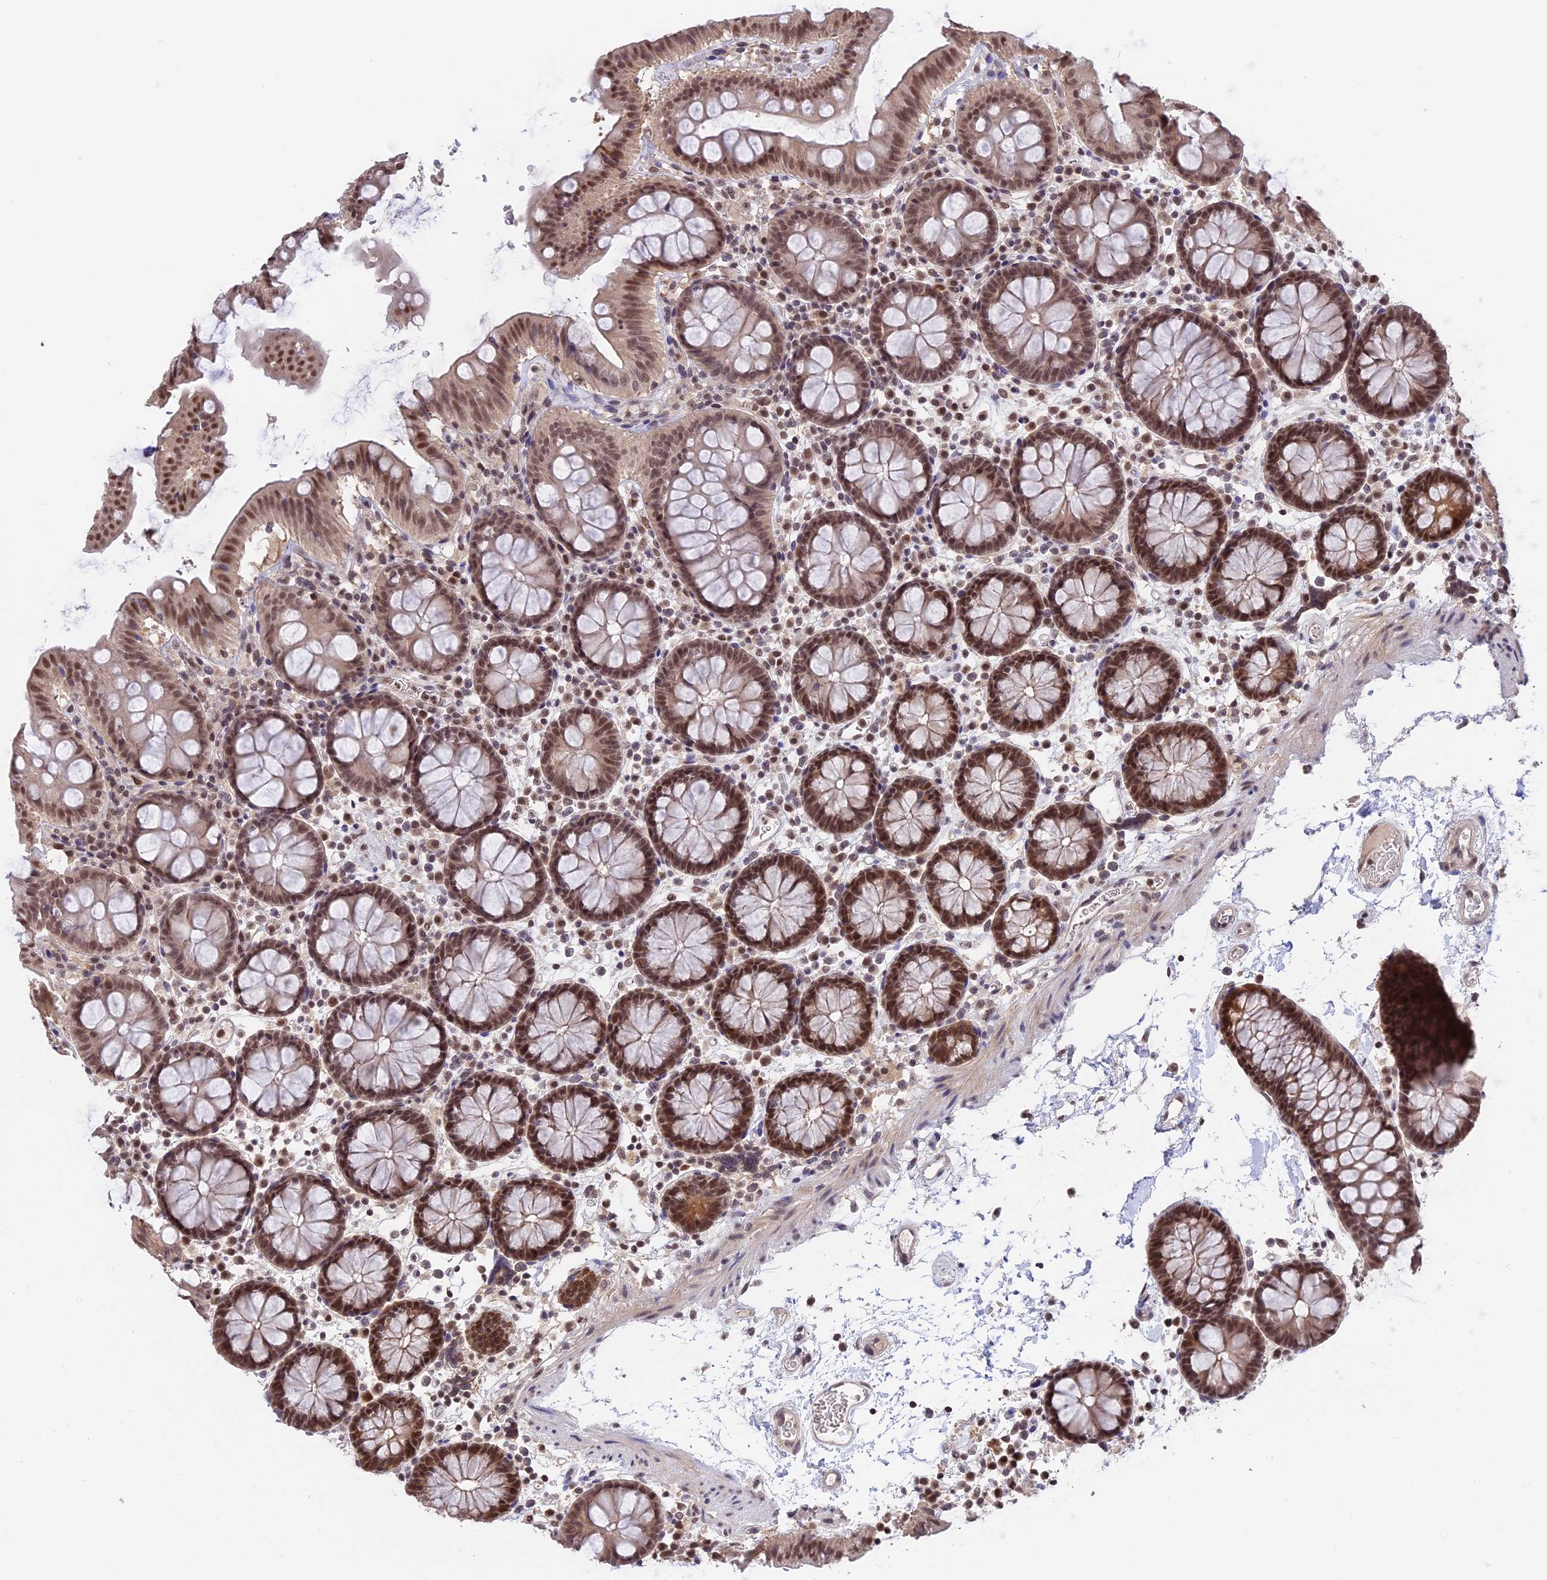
{"staining": {"intensity": "weak", "quantity": ">75%", "location": "nuclear"}, "tissue": "colon", "cell_type": "Endothelial cells", "image_type": "normal", "snomed": [{"axis": "morphology", "description": "Normal tissue, NOS"}, {"axis": "topography", "description": "Colon"}], "caption": "DAB immunohistochemical staining of unremarkable colon demonstrates weak nuclear protein expression in approximately >75% of endothelial cells.", "gene": "RFC5", "patient": {"sex": "male", "age": 75}}